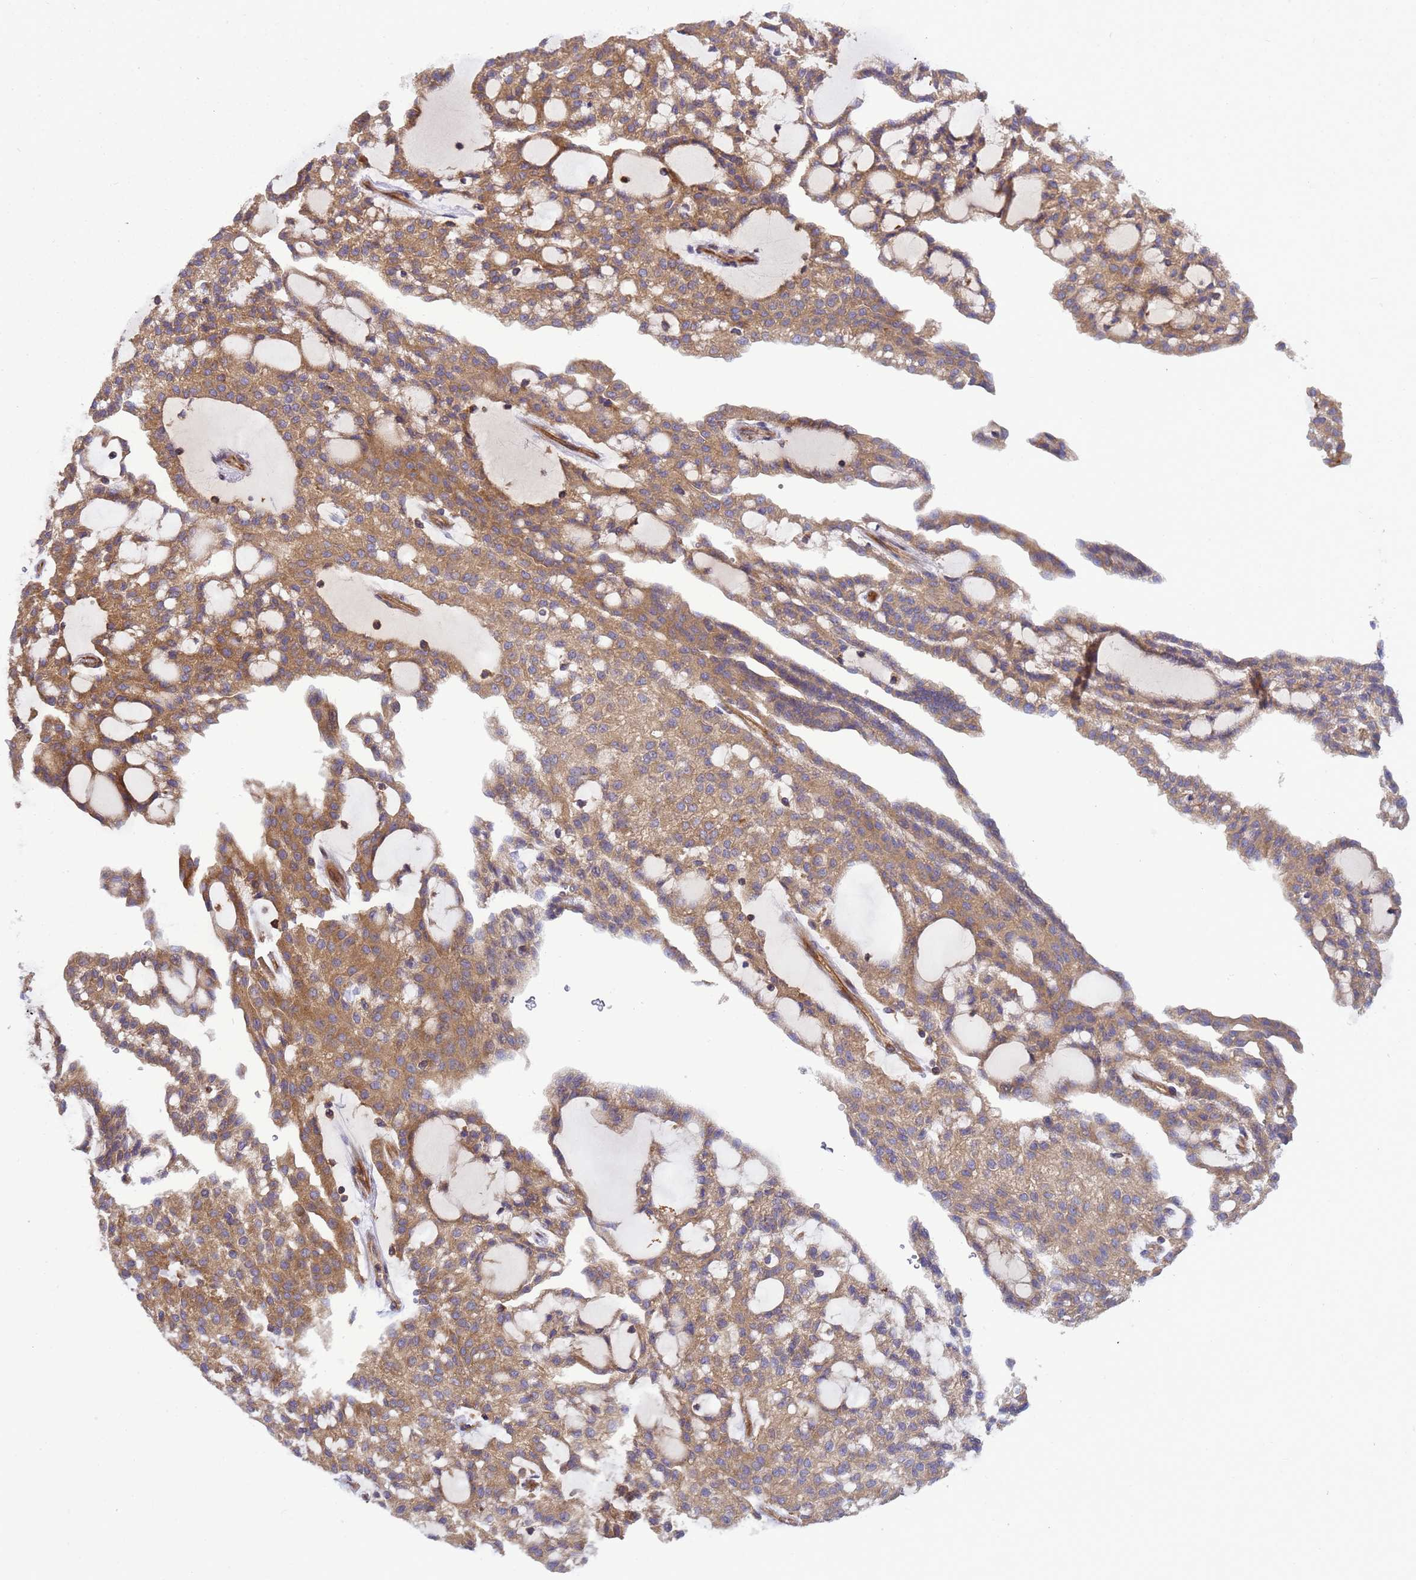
{"staining": {"intensity": "moderate", "quantity": ">75%", "location": "cytoplasmic/membranous"}, "tissue": "renal cancer", "cell_type": "Tumor cells", "image_type": "cancer", "snomed": [{"axis": "morphology", "description": "Adenocarcinoma, NOS"}, {"axis": "topography", "description": "Kidney"}], "caption": "Immunohistochemical staining of human renal cancer shows medium levels of moderate cytoplasmic/membranous protein expression in approximately >75% of tumor cells.", "gene": "BECN1", "patient": {"sex": "male", "age": 63}}